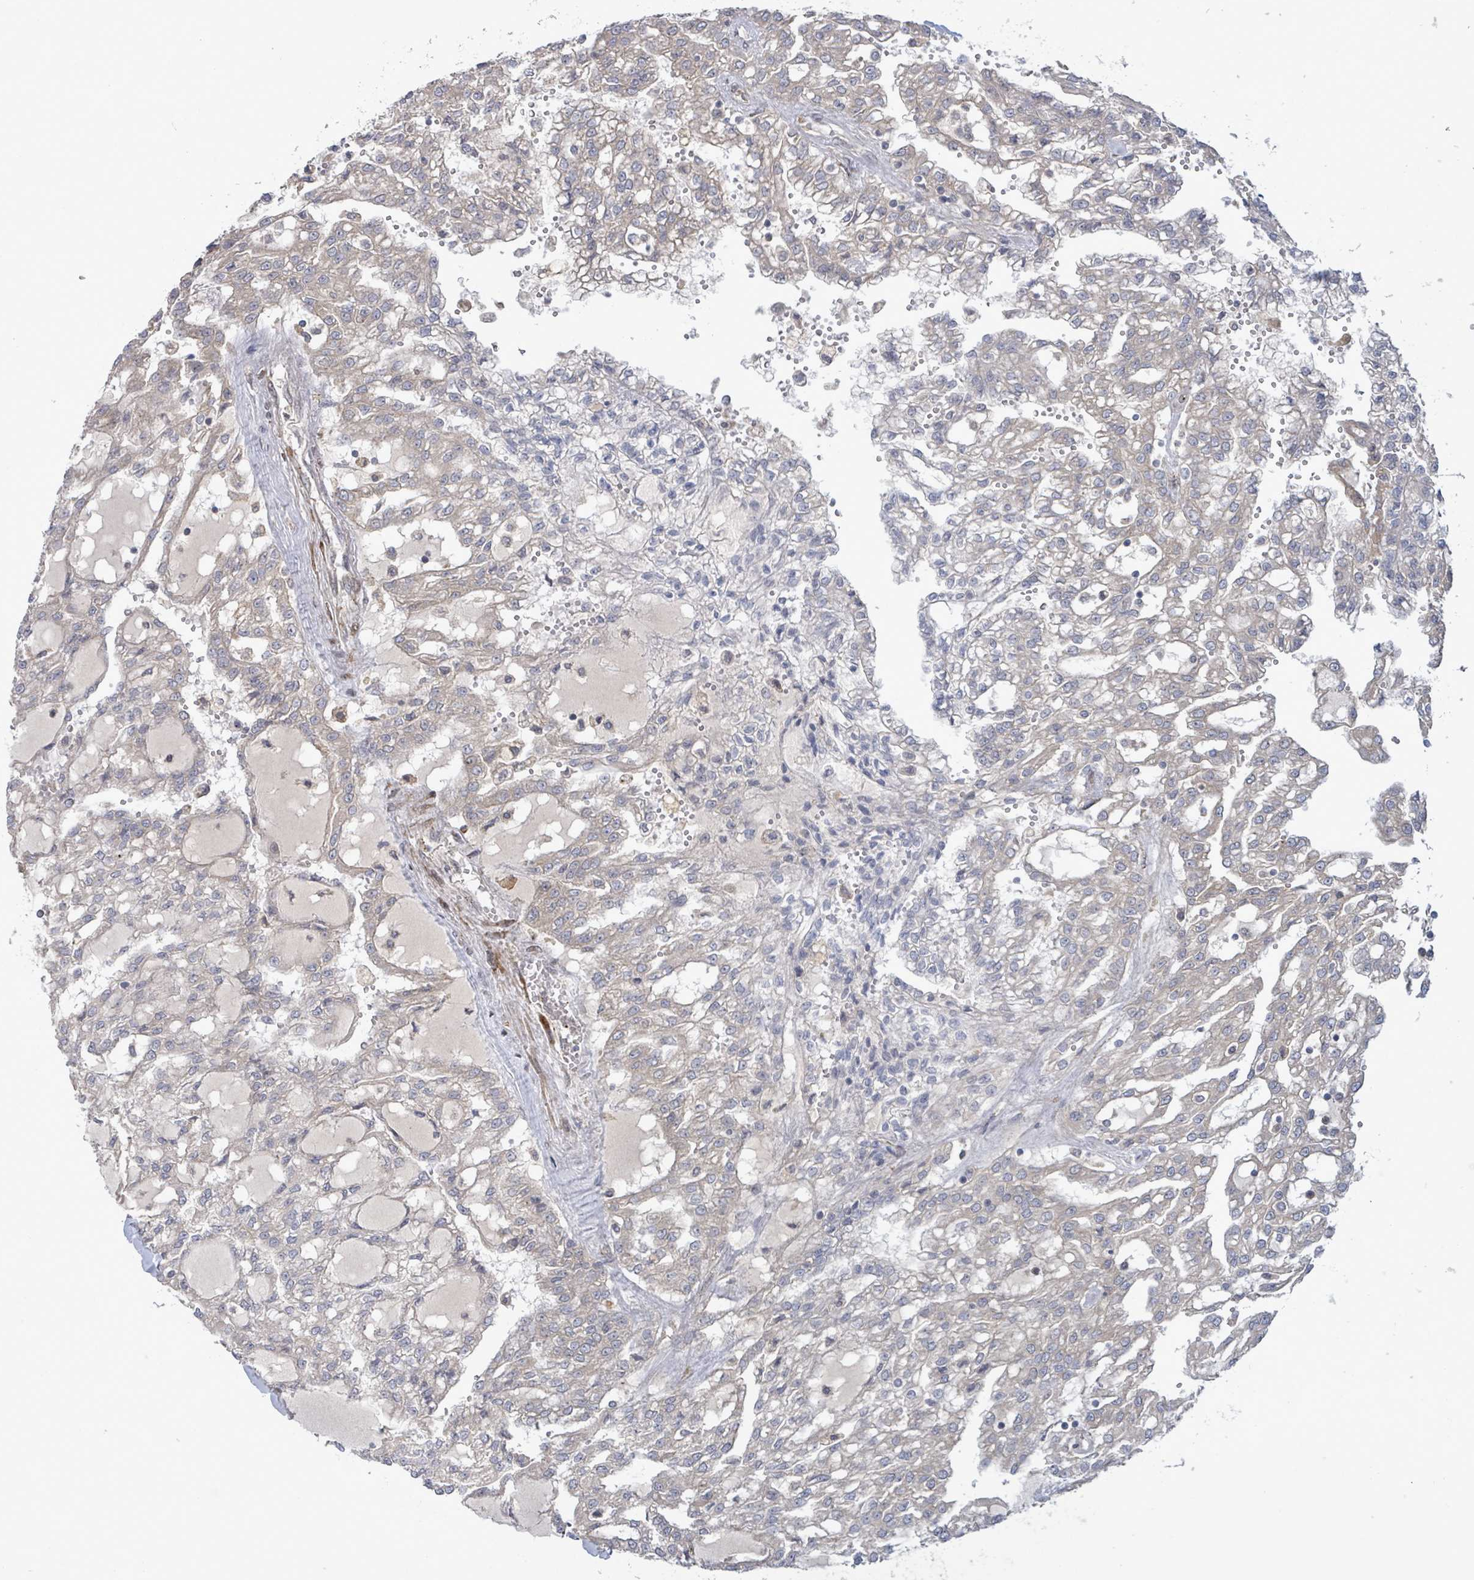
{"staining": {"intensity": "negative", "quantity": "none", "location": "none"}, "tissue": "renal cancer", "cell_type": "Tumor cells", "image_type": "cancer", "snomed": [{"axis": "morphology", "description": "Adenocarcinoma, NOS"}, {"axis": "topography", "description": "Kidney"}], "caption": "An IHC micrograph of renal adenocarcinoma is shown. There is no staining in tumor cells of renal adenocarcinoma. The staining is performed using DAB (3,3'-diaminobenzidine) brown chromogen with nuclei counter-stained in using hematoxylin.", "gene": "SLIT3", "patient": {"sex": "male", "age": 63}}